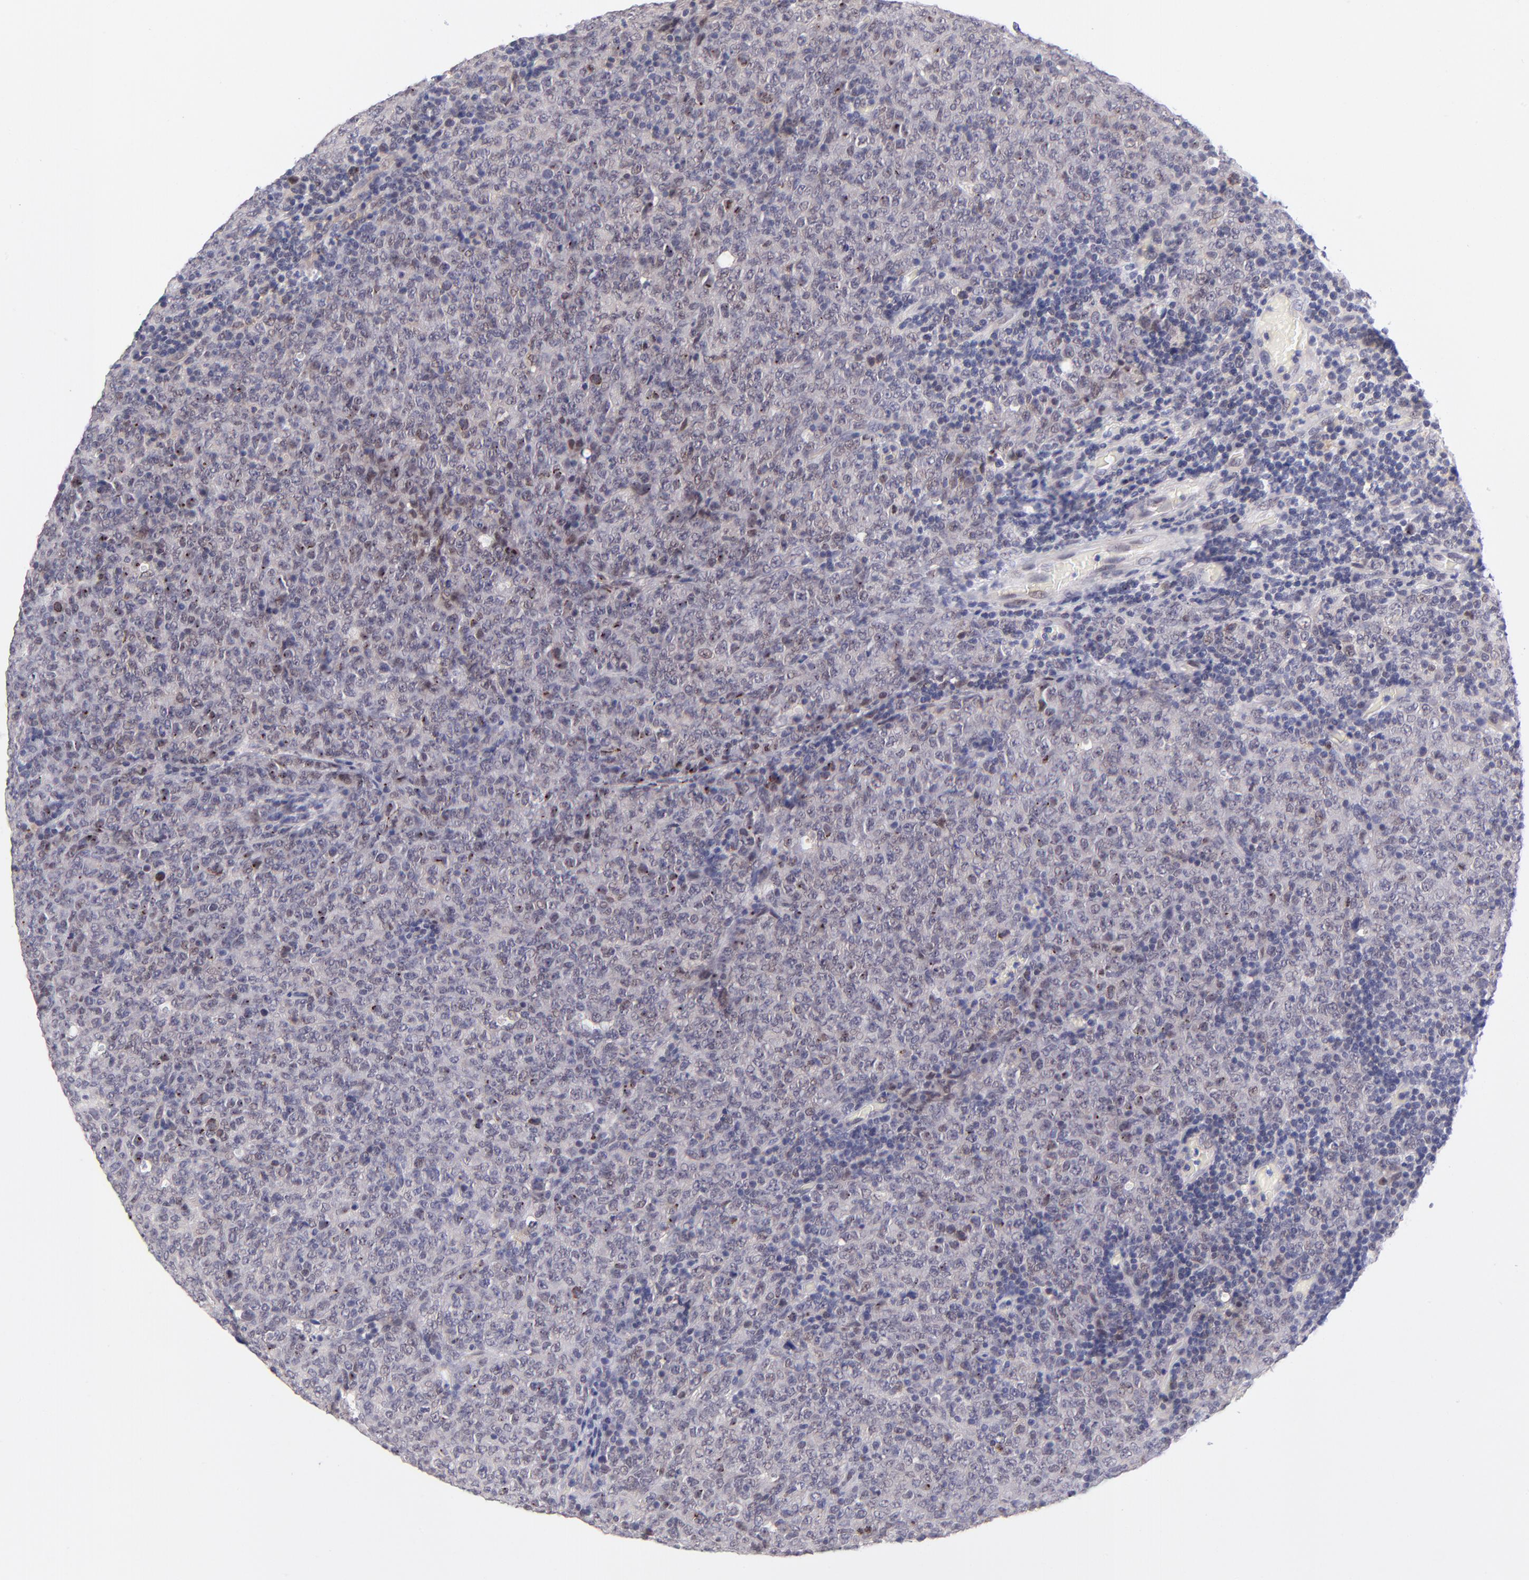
{"staining": {"intensity": "weak", "quantity": "25%-75%", "location": "nuclear"}, "tissue": "lymphoma", "cell_type": "Tumor cells", "image_type": "cancer", "snomed": [{"axis": "morphology", "description": "Malignant lymphoma, non-Hodgkin's type, High grade"}, {"axis": "topography", "description": "Tonsil"}], "caption": "This is a micrograph of immunohistochemistry staining of high-grade malignant lymphoma, non-Hodgkin's type, which shows weak positivity in the nuclear of tumor cells.", "gene": "SOX6", "patient": {"sex": "female", "age": 36}}